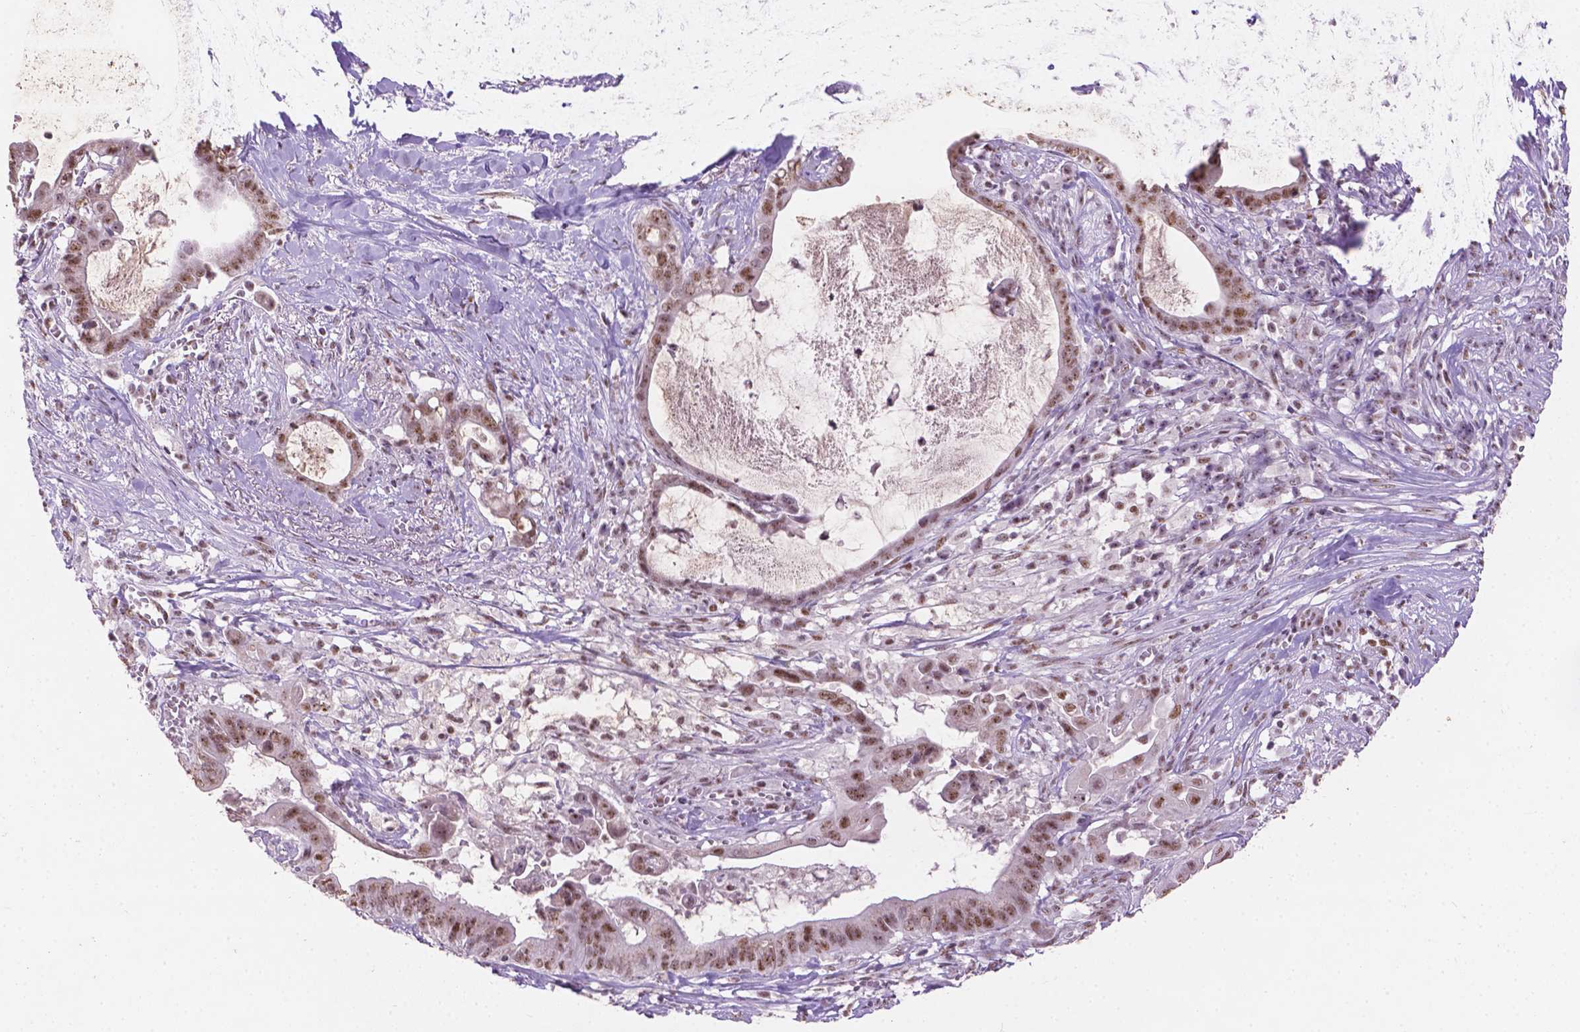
{"staining": {"intensity": "moderate", "quantity": ">75%", "location": "nuclear"}, "tissue": "pancreatic cancer", "cell_type": "Tumor cells", "image_type": "cancer", "snomed": [{"axis": "morphology", "description": "Adenocarcinoma, NOS"}, {"axis": "topography", "description": "Pancreas"}], "caption": "Immunohistochemical staining of human pancreatic adenocarcinoma shows moderate nuclear protein expression in about >75% of tumor cells. Nuclei are stained in blue.", "gene": "COIL", "patient": {"sex": "male", "age": 61}}